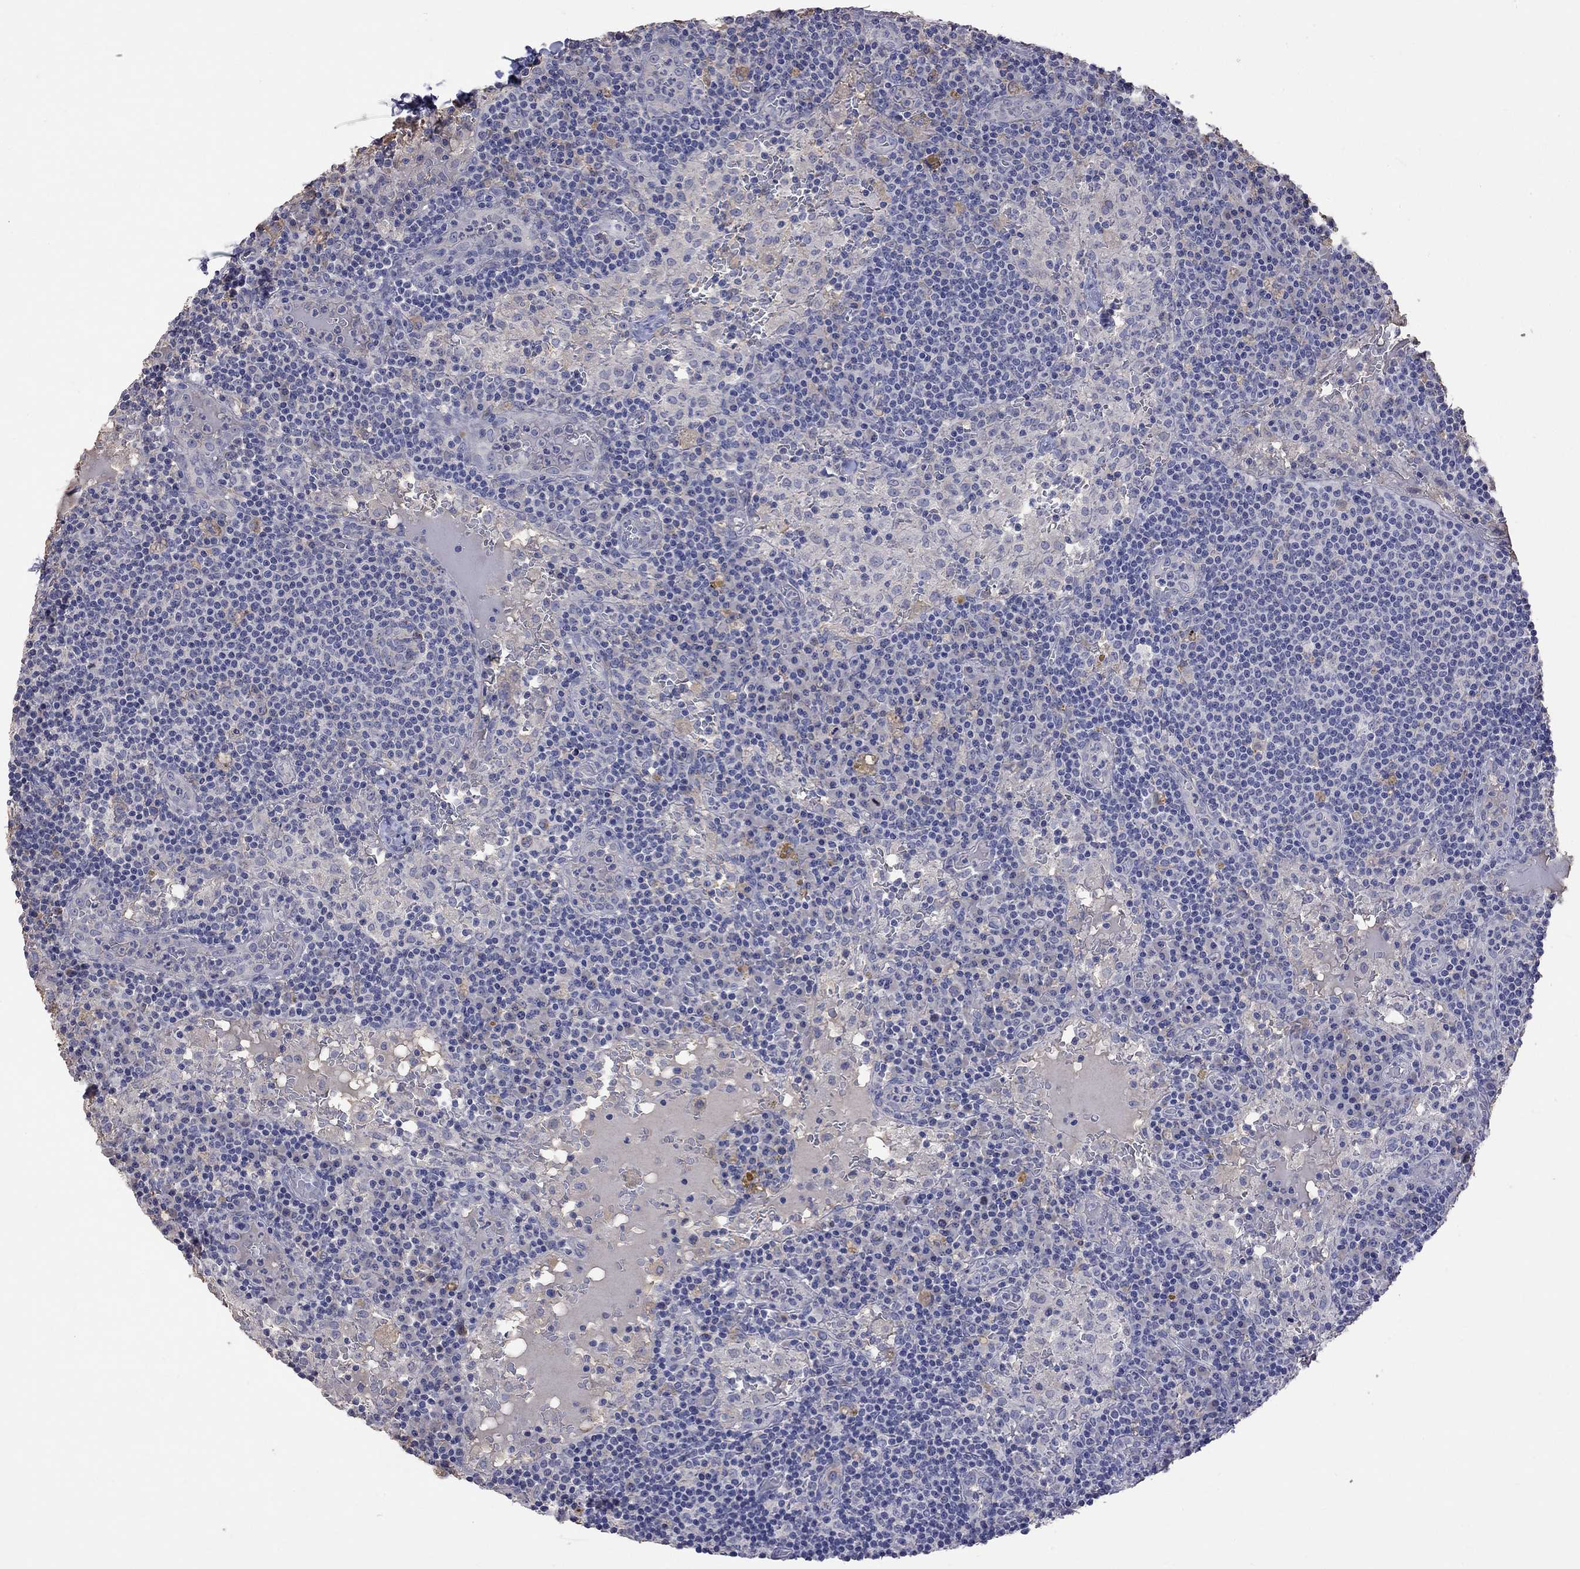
{"staining": {"intensity": "negative", "quantity": "none", "location": "none"}, "tissue": "lymph node", "cell_type": "Germinal center cells", "image_type": "normal", "snomed": [{"axis": "morphology", "description": "Normal tissue, NOS"}, {"axis": "topography", "description": "Lymph node"}], "caption": "Photomicrograph shows no significant protein expression in germinal center cells of normal lymph node.", "gene": "CKAP2", "patient": {"sex": "male", "age": 62}}